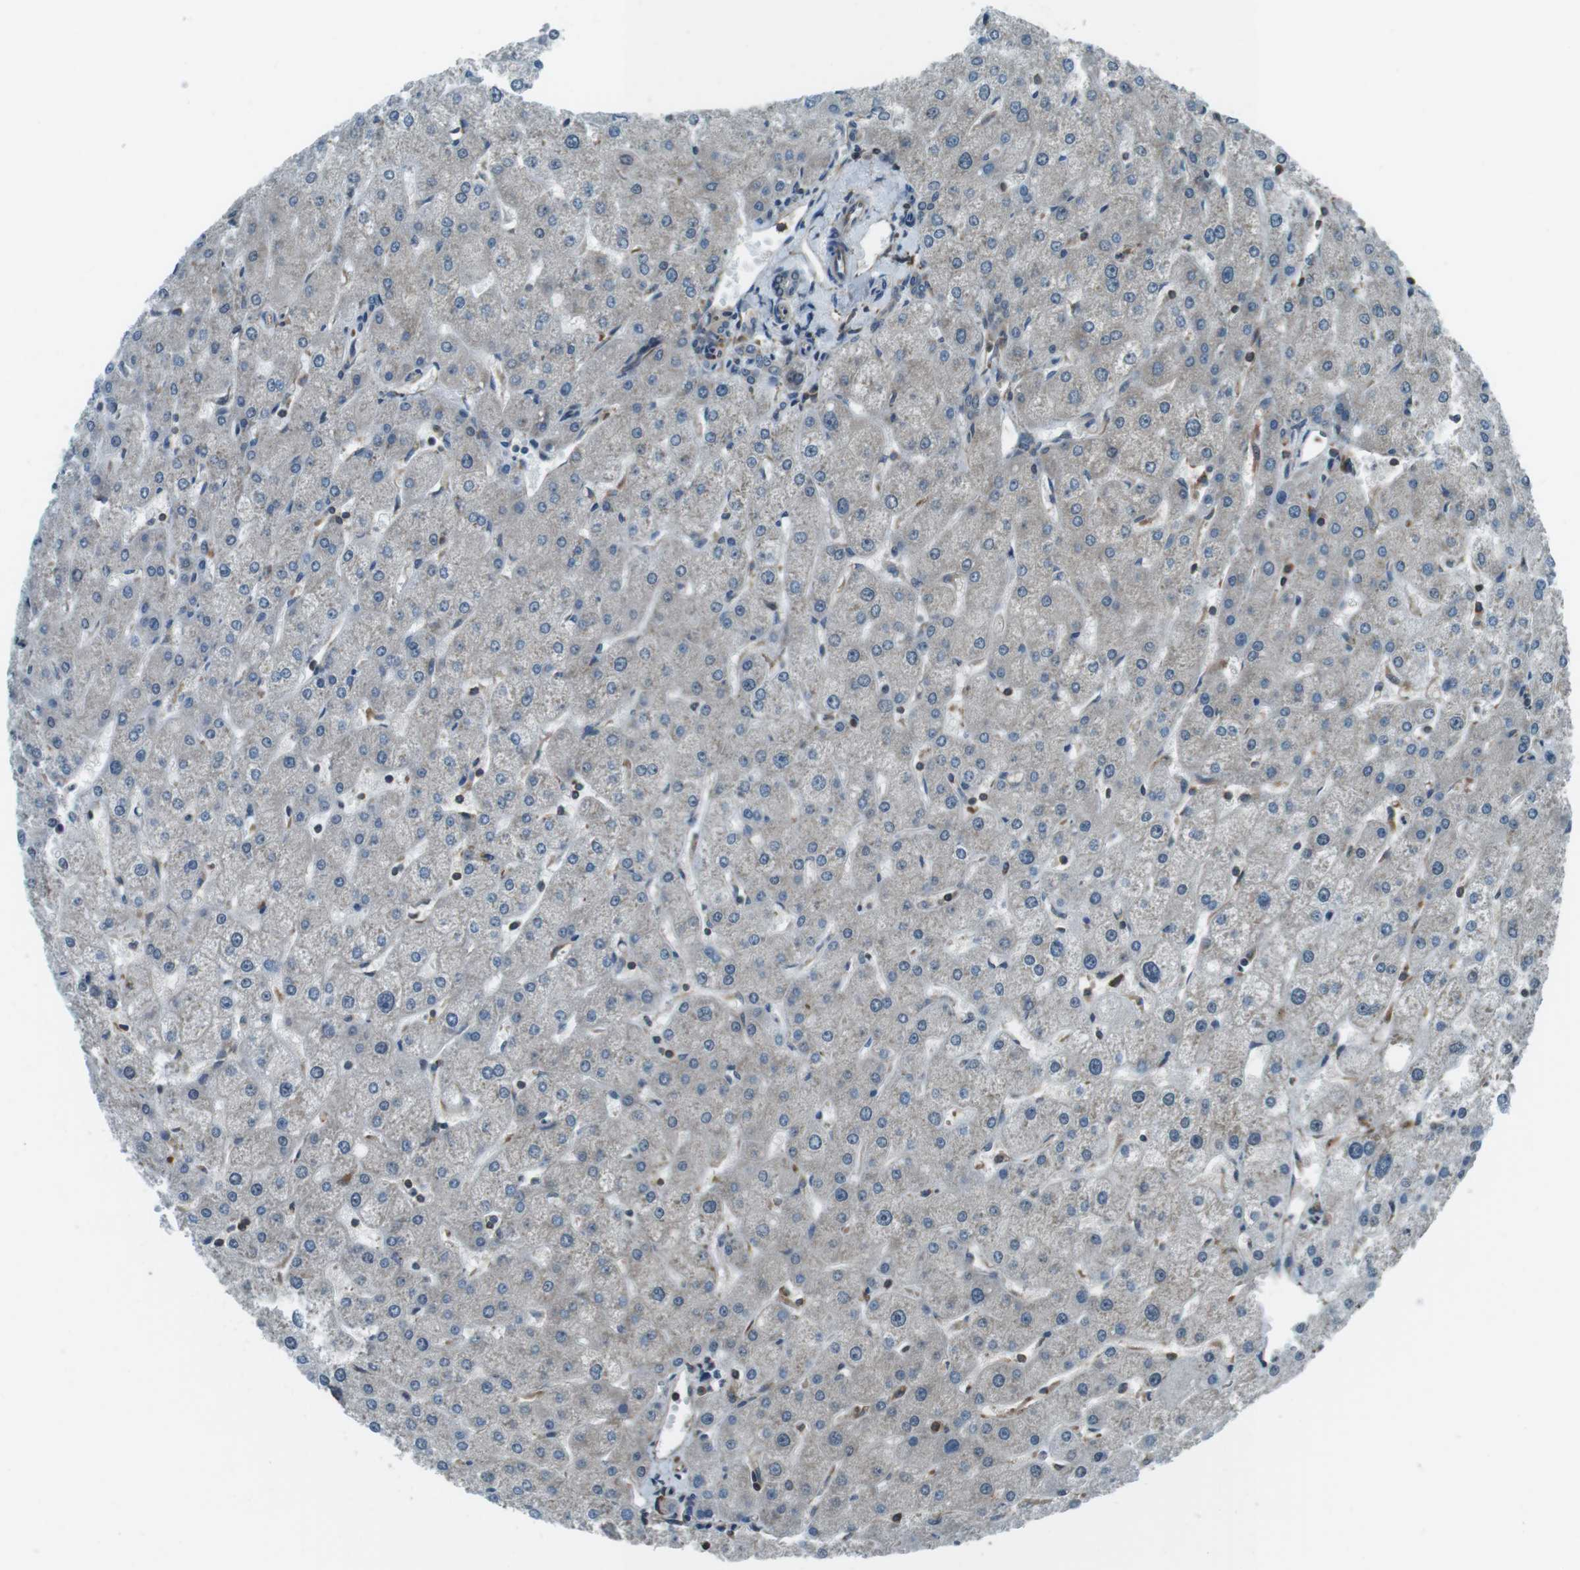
{"staining": {"intensity": "negative", "quantity": "none", "location": "none"}, "tissue": "liver", "cell_type": "Cholangiocytes", "image_type": "normal", "snomed": [{"axis": "morphology", "description": "Normal tissue, NOS"}, {"axis": "topography", "description": "Liver"}], "caption": "A micrograph of liver stained for a protein displays no brown staining in cholangiocytes. (Immunohistochemistry (ihc), brightfield microscopy, high magnification).", "gene": "PA2G4", "patient": {"sex": "male", "age": 67}}